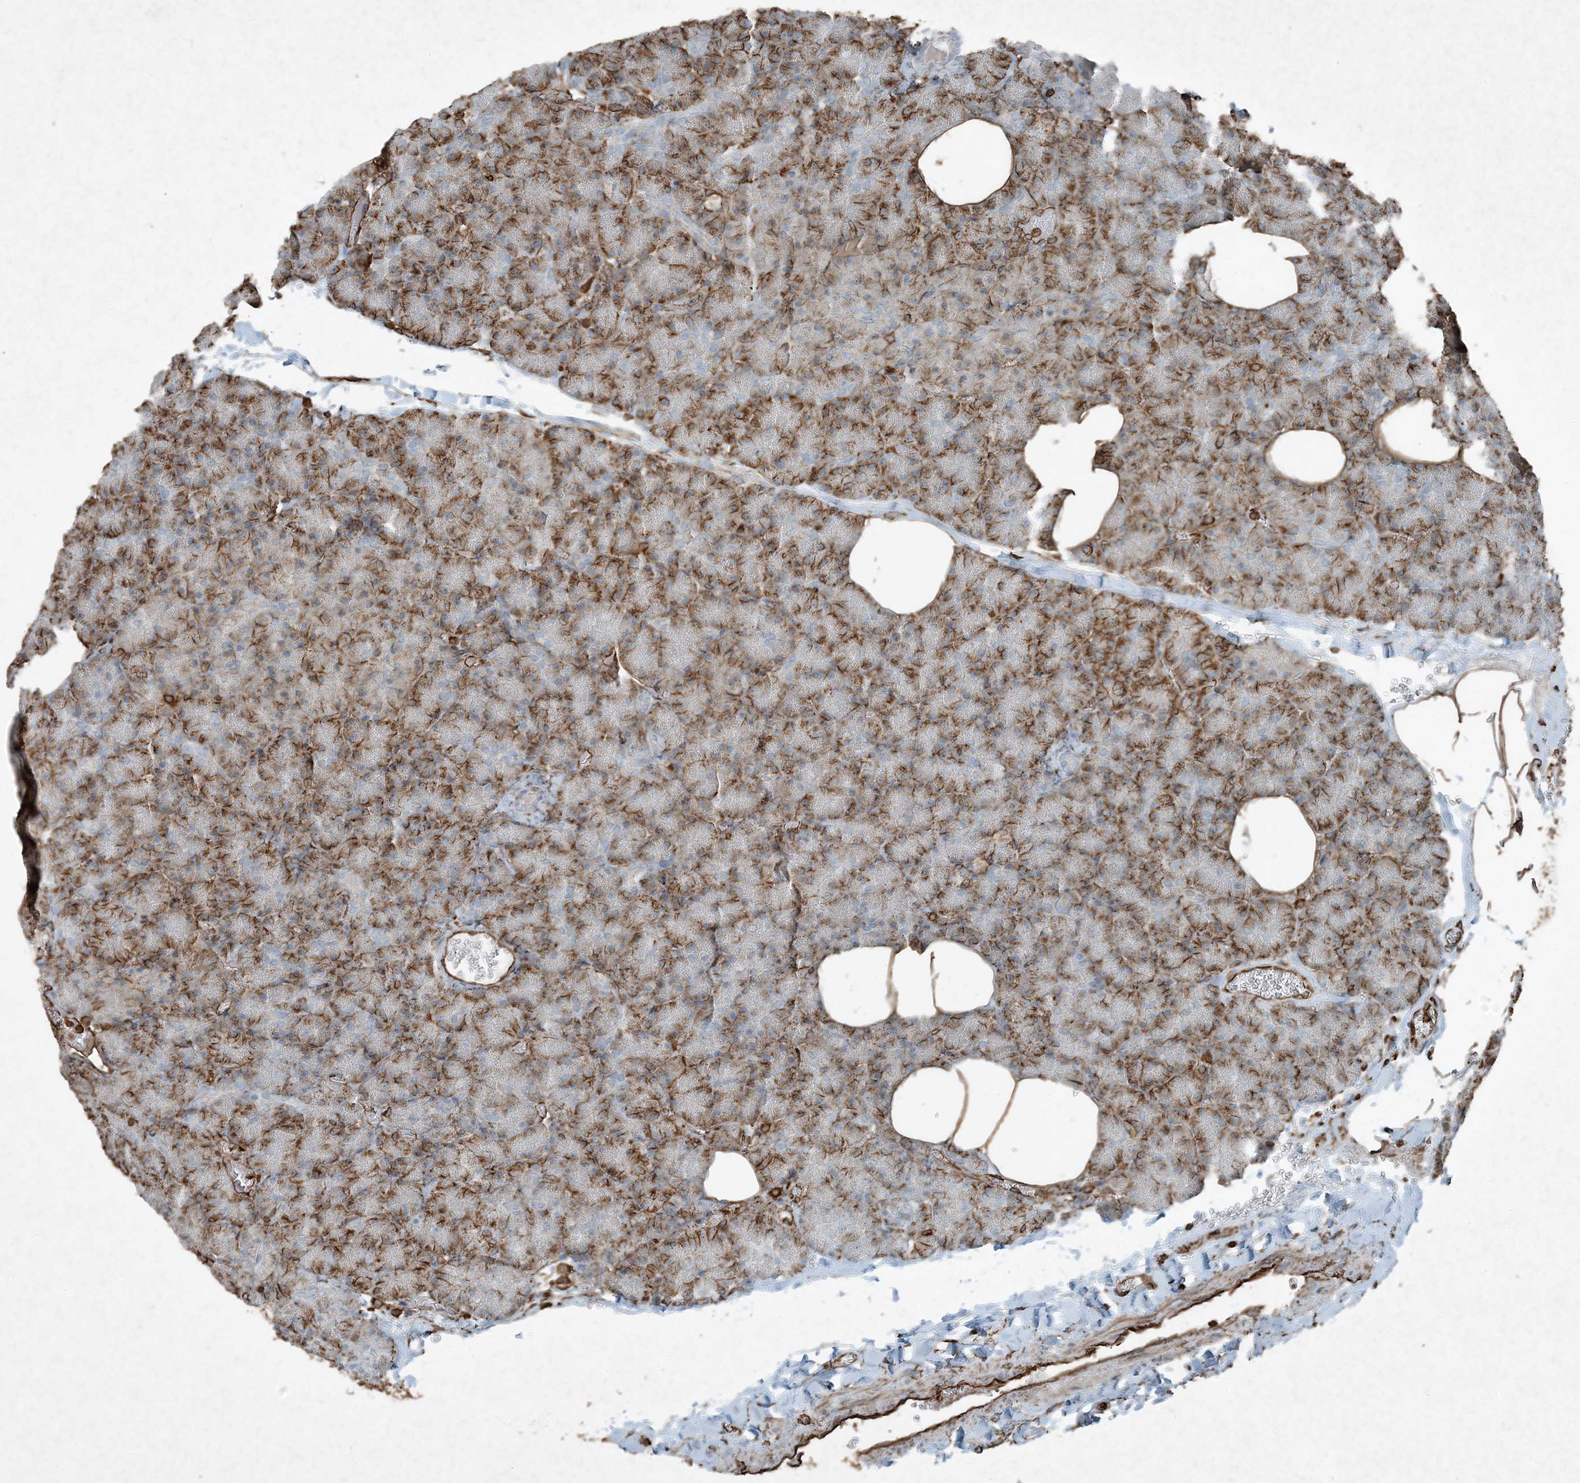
{"staining": {"intensity": "moderate", "quantity": "25%-75%", "location": "cytoplasmic/membranous"}, "tissue": "pancreas", "cell_type": "Exocrine glandular cells", "image_type": "normal", "snomed": [{"axis": "morphology", "description": "Normal tissue, NOS"}, {"axis": "morphology", "description": "Carcinoid, malignant, NOS"}, {"axis": "topography", "description": "Pancreas"}], "caption": "Brown immunohistochemical staining in benign pancreas reveals moderate cytoplasmic/membranous positivity in approximately 25%-75% of exocrine glandular cells.", "gene": "RYK", "patient": {"sex": "female", "age": 35}}